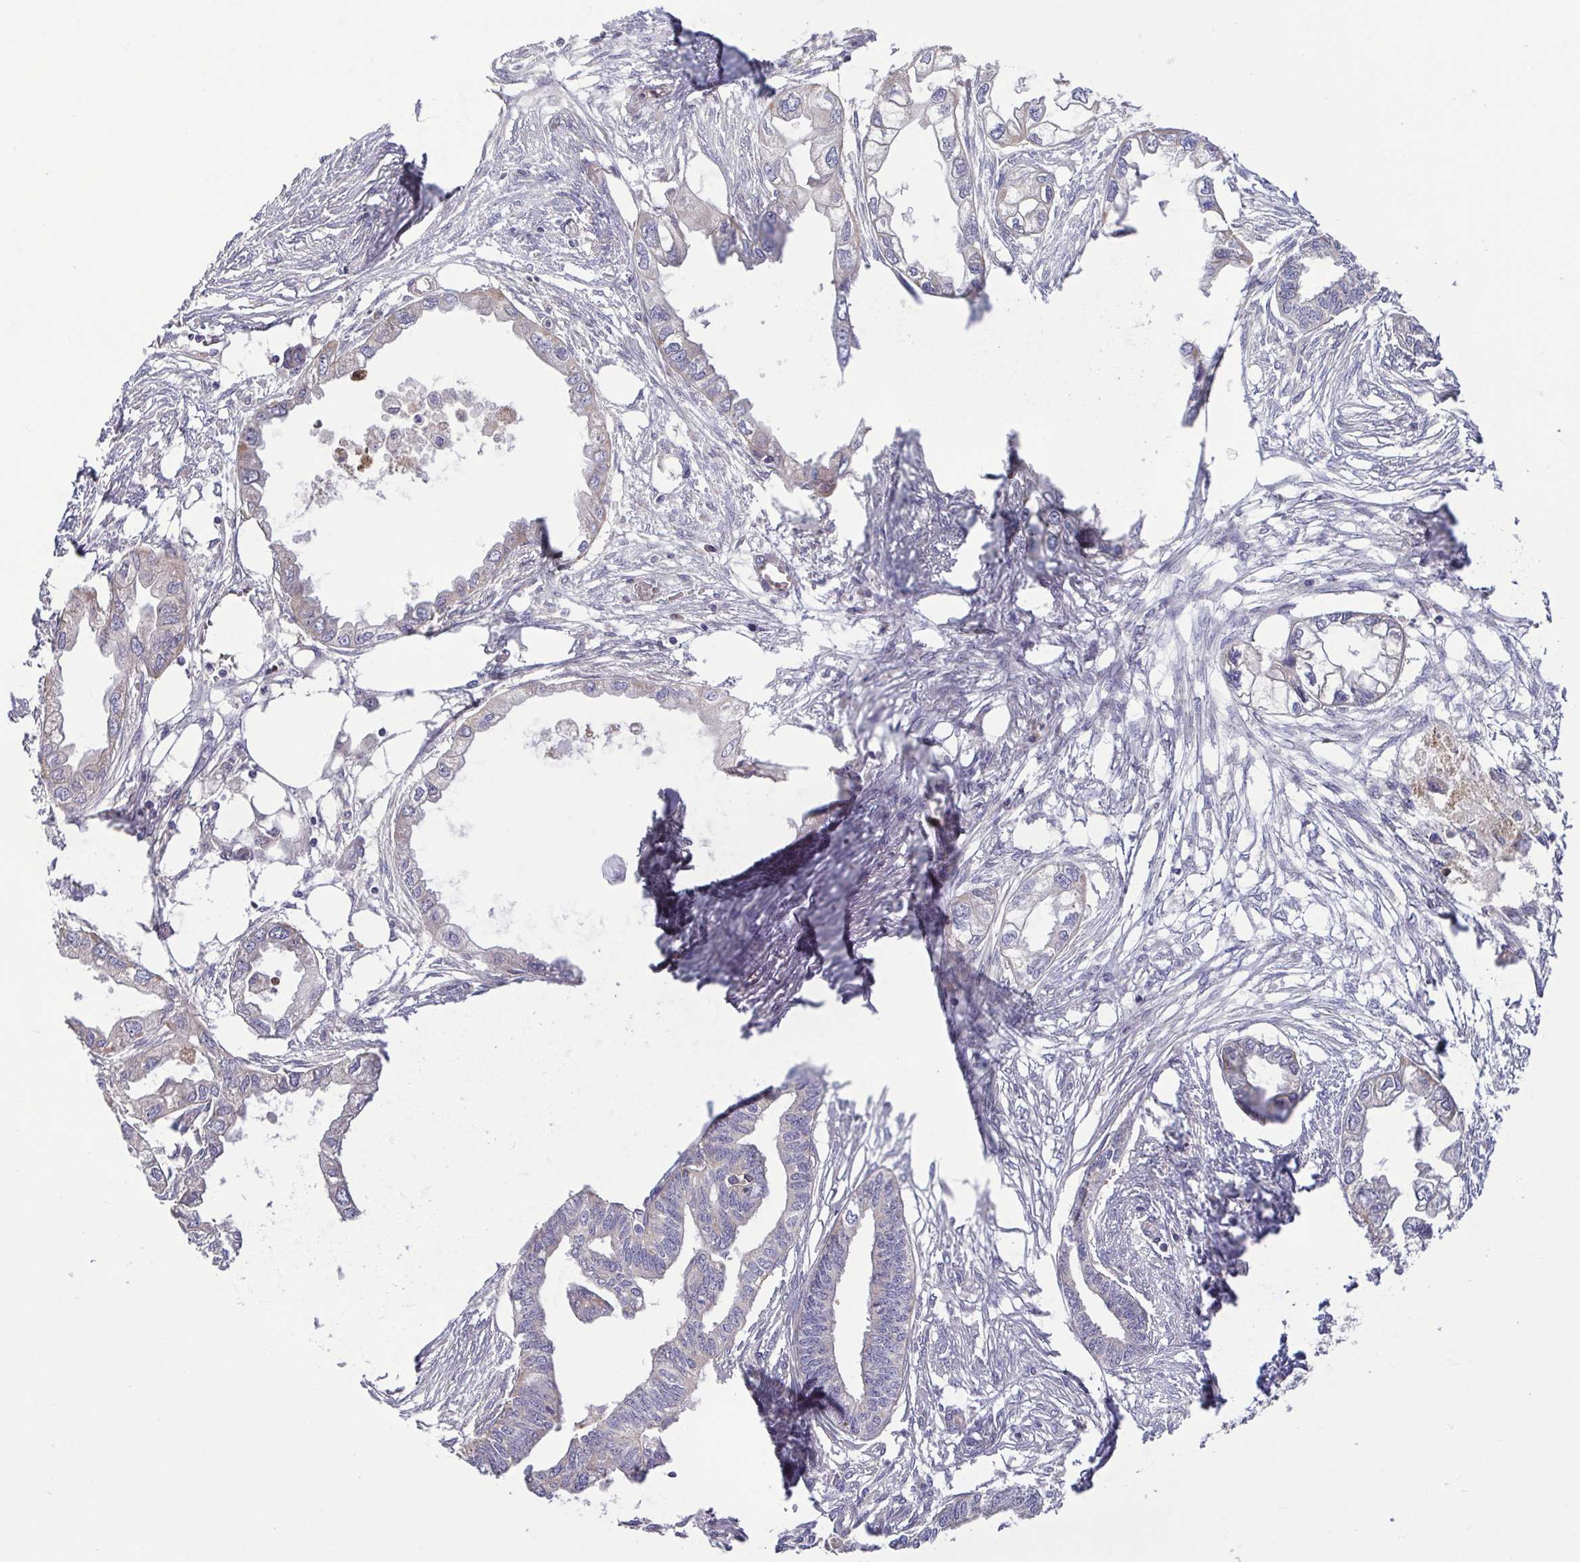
{"staining": {"intensity": "negative", "quantity": "none", "location": "none"}, "tissue": "endometrial cancer", "cell_type": "Tumor cells", "image_type": "cancer", "snomed": [{"axis": "morphology", "description": "Adenocarcinoma, NOS"}, {"axis": "morphology", "description": "Adenocarcinoma, metastatic, NOS"}, {"axis": "topography", "description": "Adipose tissue"}, {"axis": "topography", "description": "Endometrium"}], "caption": "Immunohistochemistry (IHC) image of neoplastic tissue: endometrial cancer stained with DAB (3,3'-diaminobenzidine) demonstrates no significant protein positivity in tumor cells.", "gene": "OSBPL7", "patient": {"sex": "female", "age": 67}}